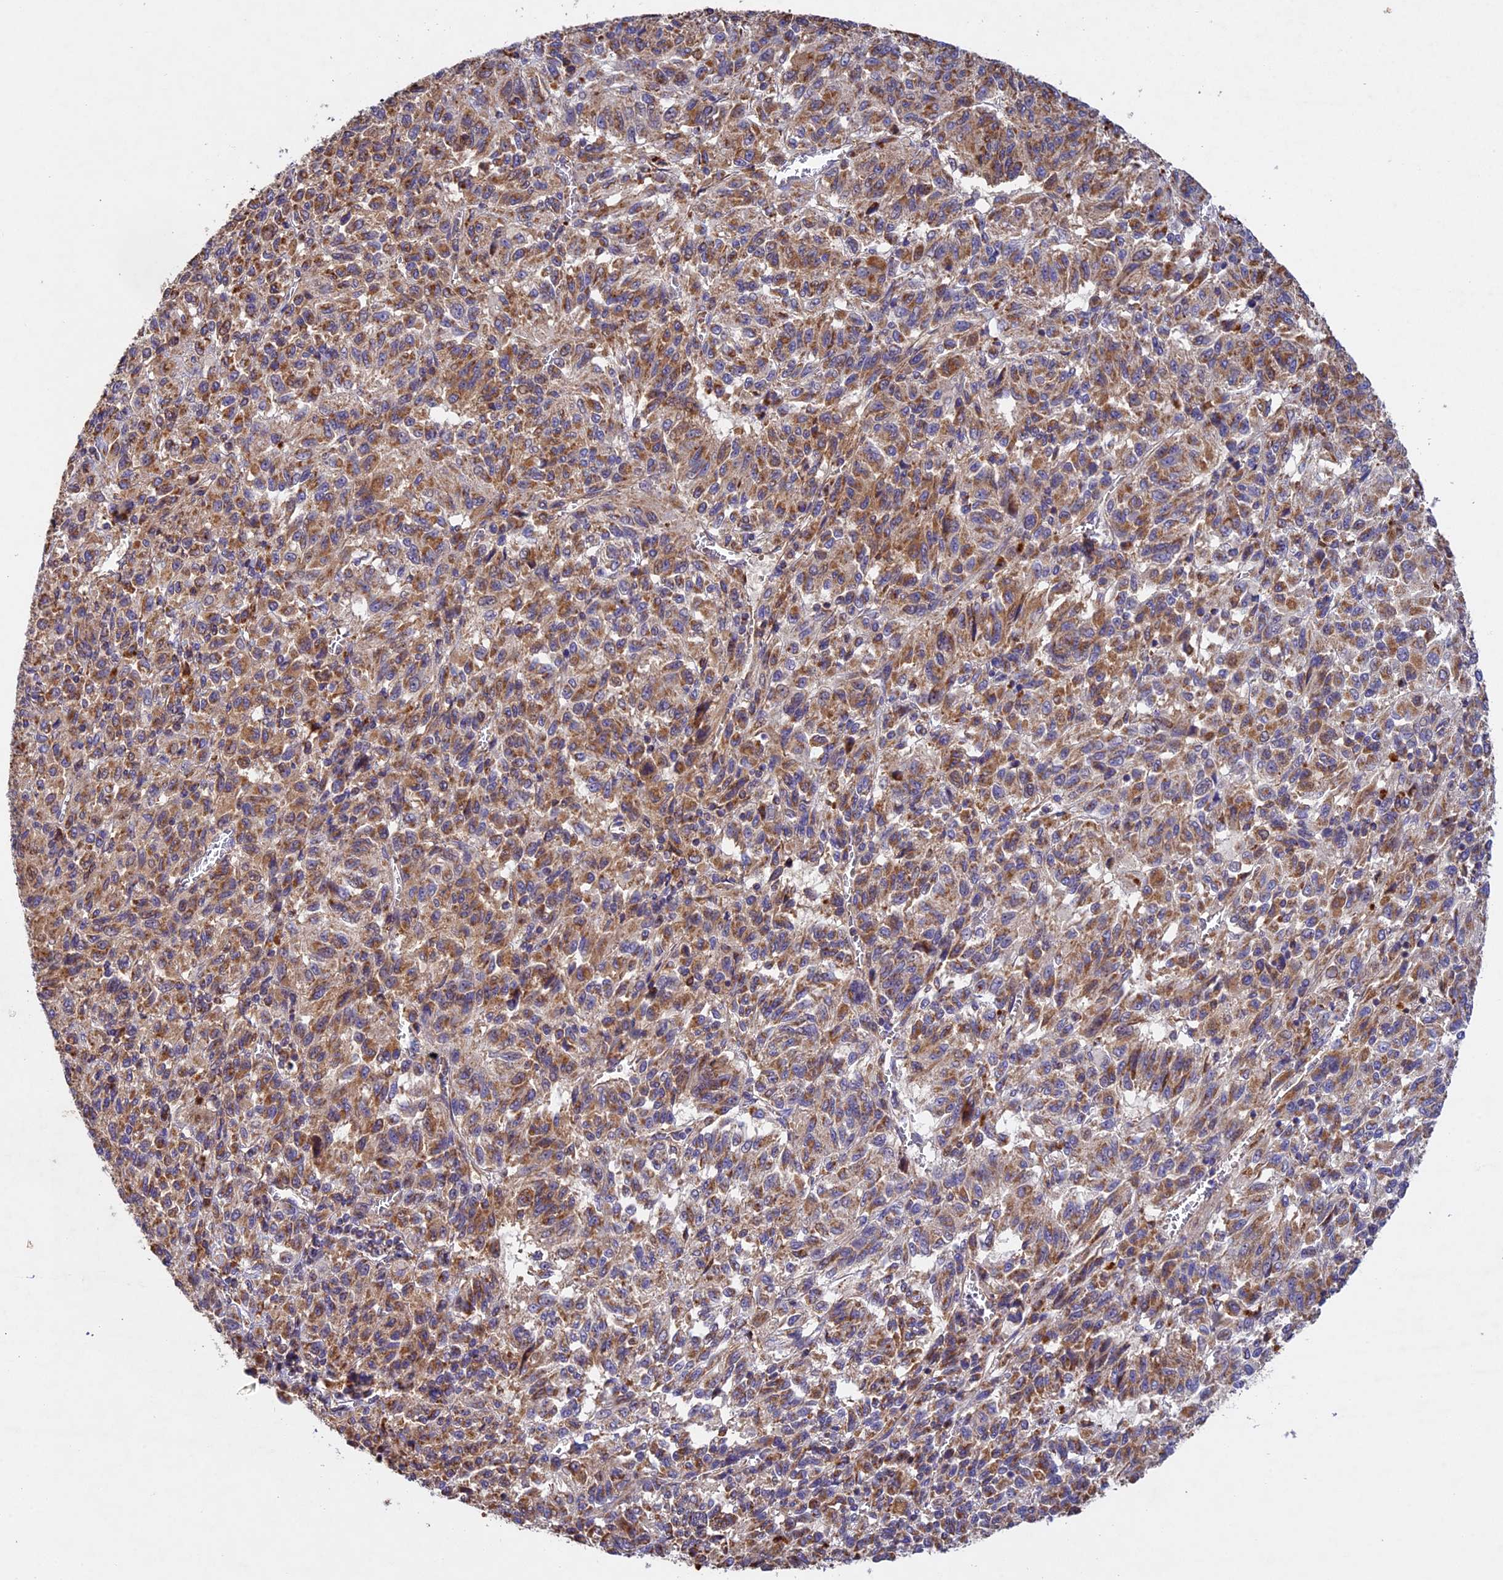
{"staining": {"intensity": "moderate", "quantity": ">75%", "location": "cytoplasmic/membranous"}, "tissue": "melanoma", "cell_type": "Tumor cells", "image_type": "cancer", "snomed": [{"axis": "morphology", "description": "Malignant melanoma, Metastatic site"}, {"axis": "topography", "description": "Lung"}], "caption": "Melanoma tissue reveals moderate cytoplasmic/membranous positivity in approximately >75% of tumor cells", "gene": "OCEL1", "patient": {"sex": "male", "age": 64}}